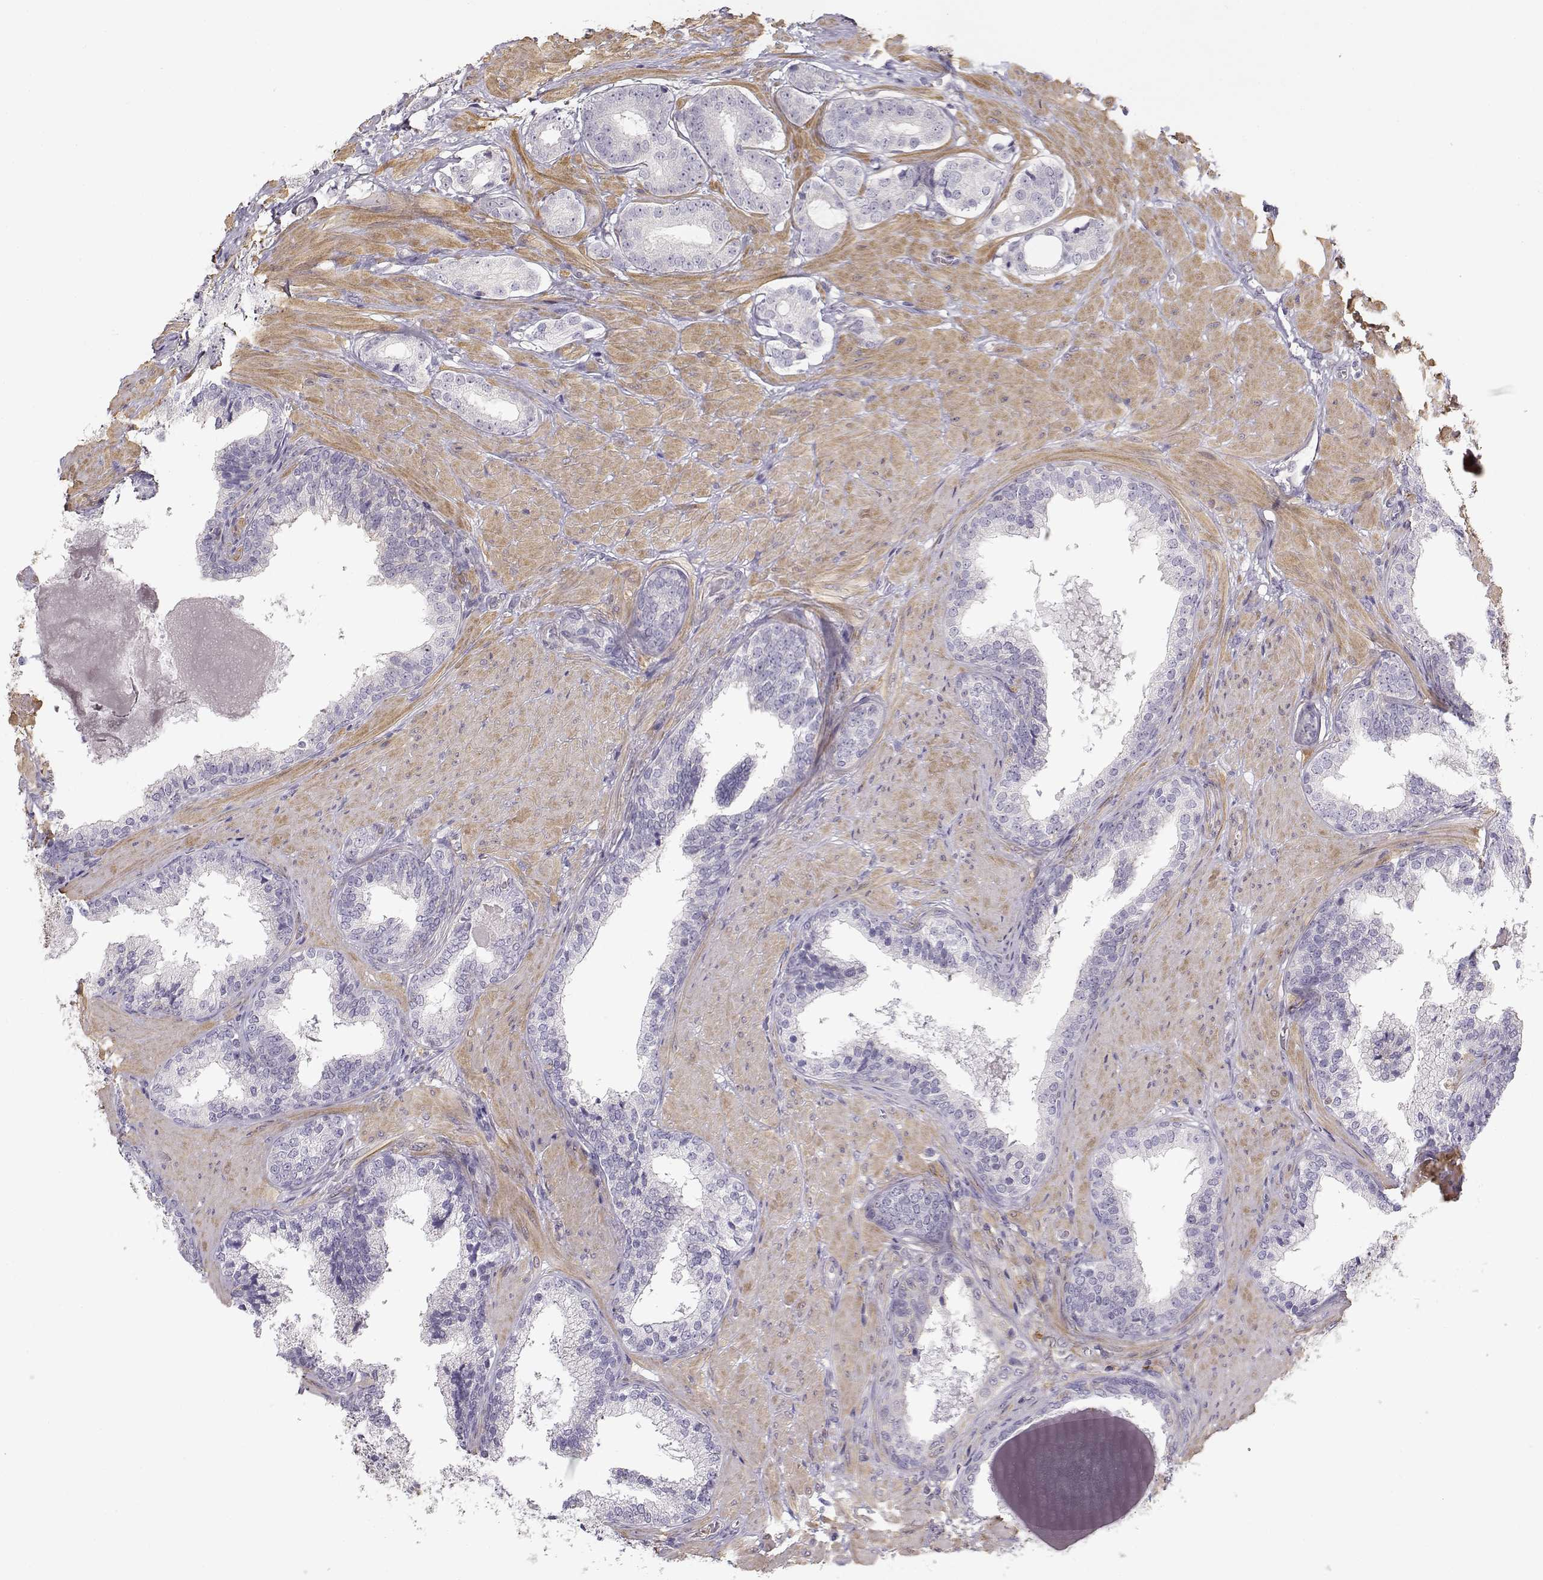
{"staining": {"intensity": "negative", "quantity": "none", "location": "none"}, "tissue": "prostate cancer", "cell_type": "Tumor cells", "image_type": "cancer", "snomed": [{"axis": "morphology", "description": "Adenocarcinoma, Low grade"}, {"axis": "topography", "description": "Prostate"}], "caption": "This is a micrograph of IHC staining of prostate adenocarcinoma (low-grade), which shows no staining in tumor cells.", "gene": "DAPL1", "patient": {"sex": "male", "age": 60}}